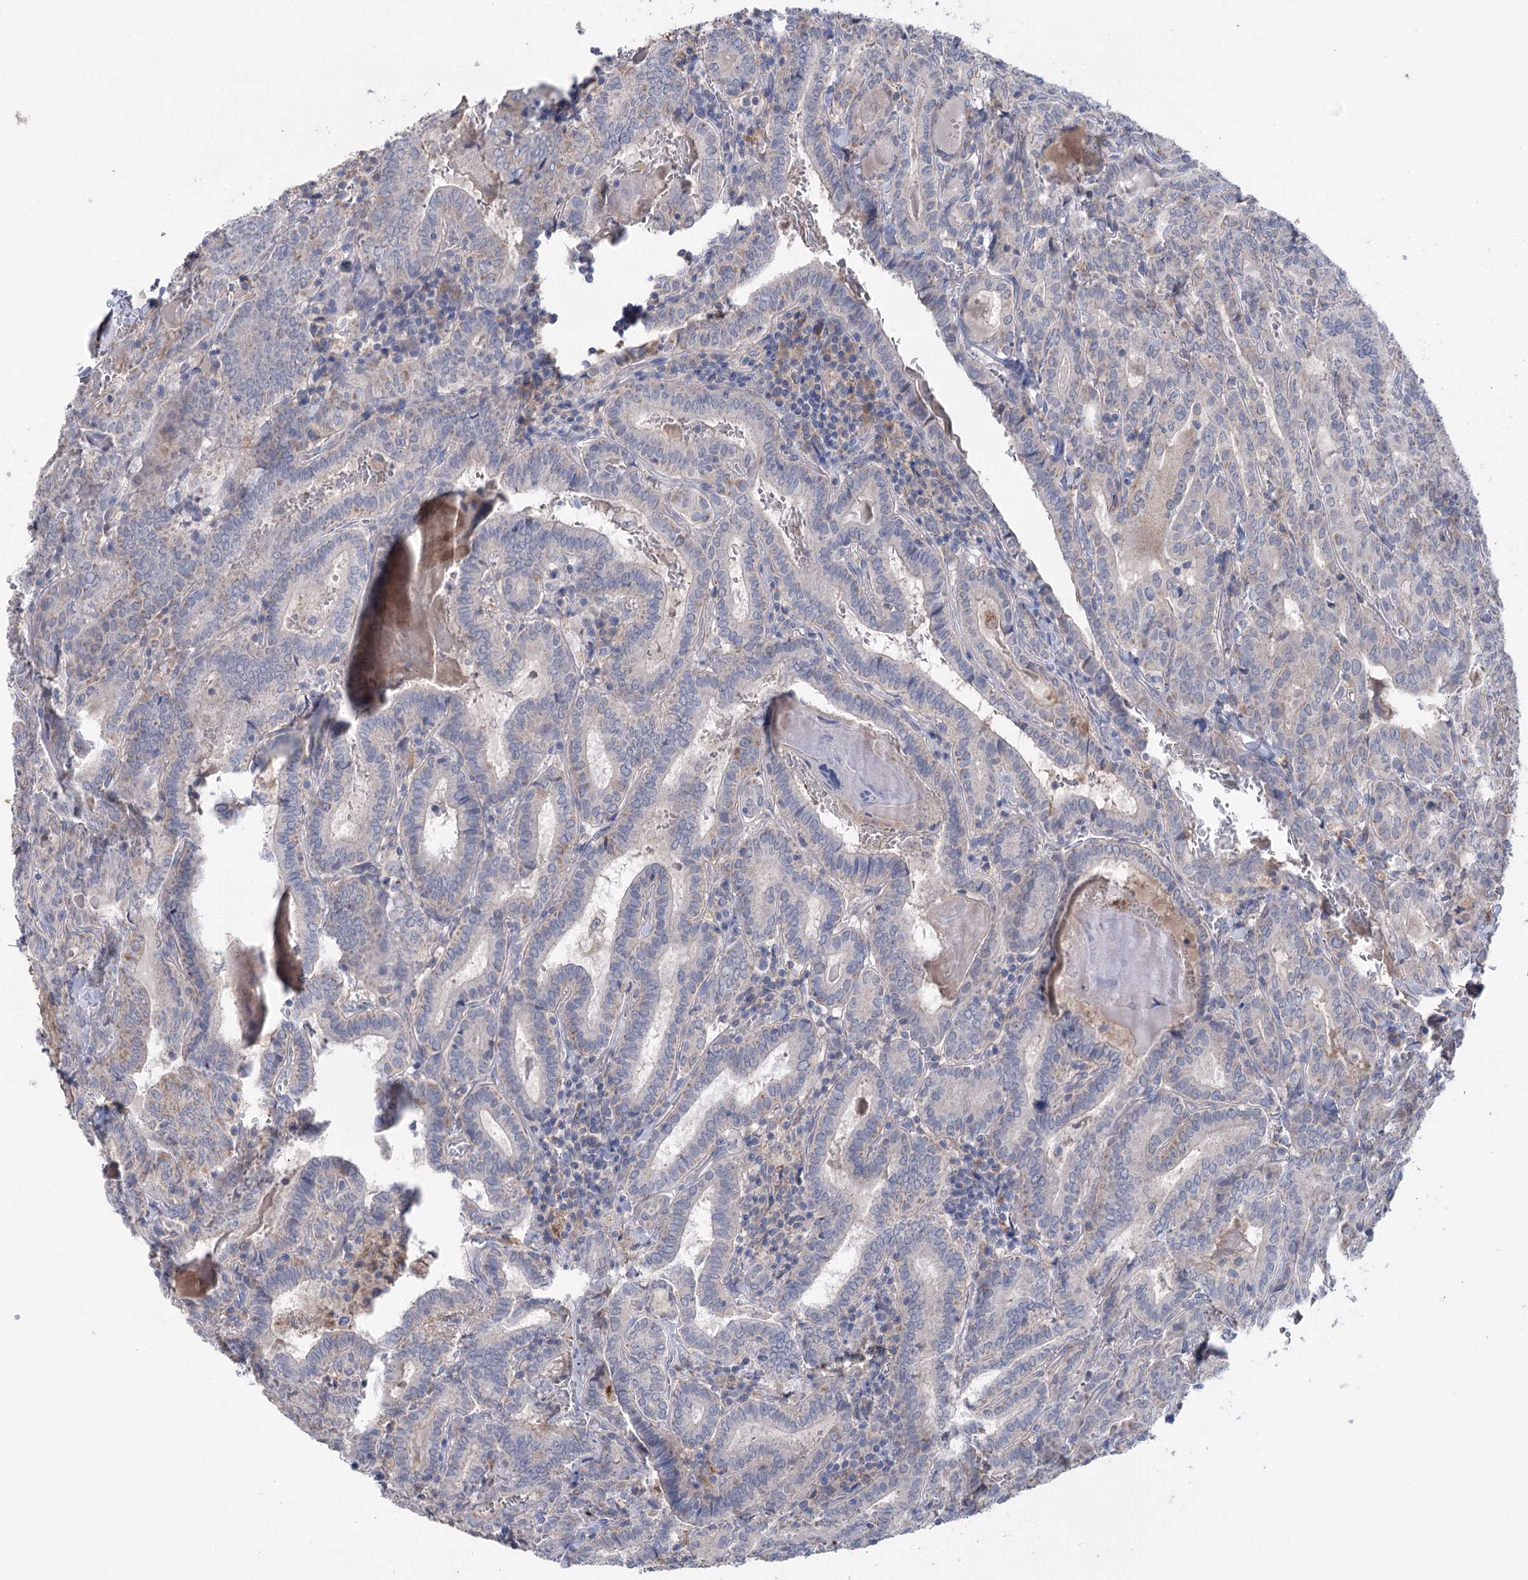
{"staining": {"intensity": "weak", "quantity": "<25%", "location": "cytoplasmic/membranous"}, "tissue": "thyroid cancer", "cell_type": "Tumor cells", "image_type": "cancer", "snomed": [{"axis": "morphology", "description": "Papillary adenocarcinoma, NOS"}, {"axis": "topography", "description": "Thyroid gland"}], "caption": "Human thyroid cancer stained for a protein using immunohistochemistry displays no staining in tumor cells.", "gene": "MTCH2", "patient": {"sex": "female", "age": 72}}